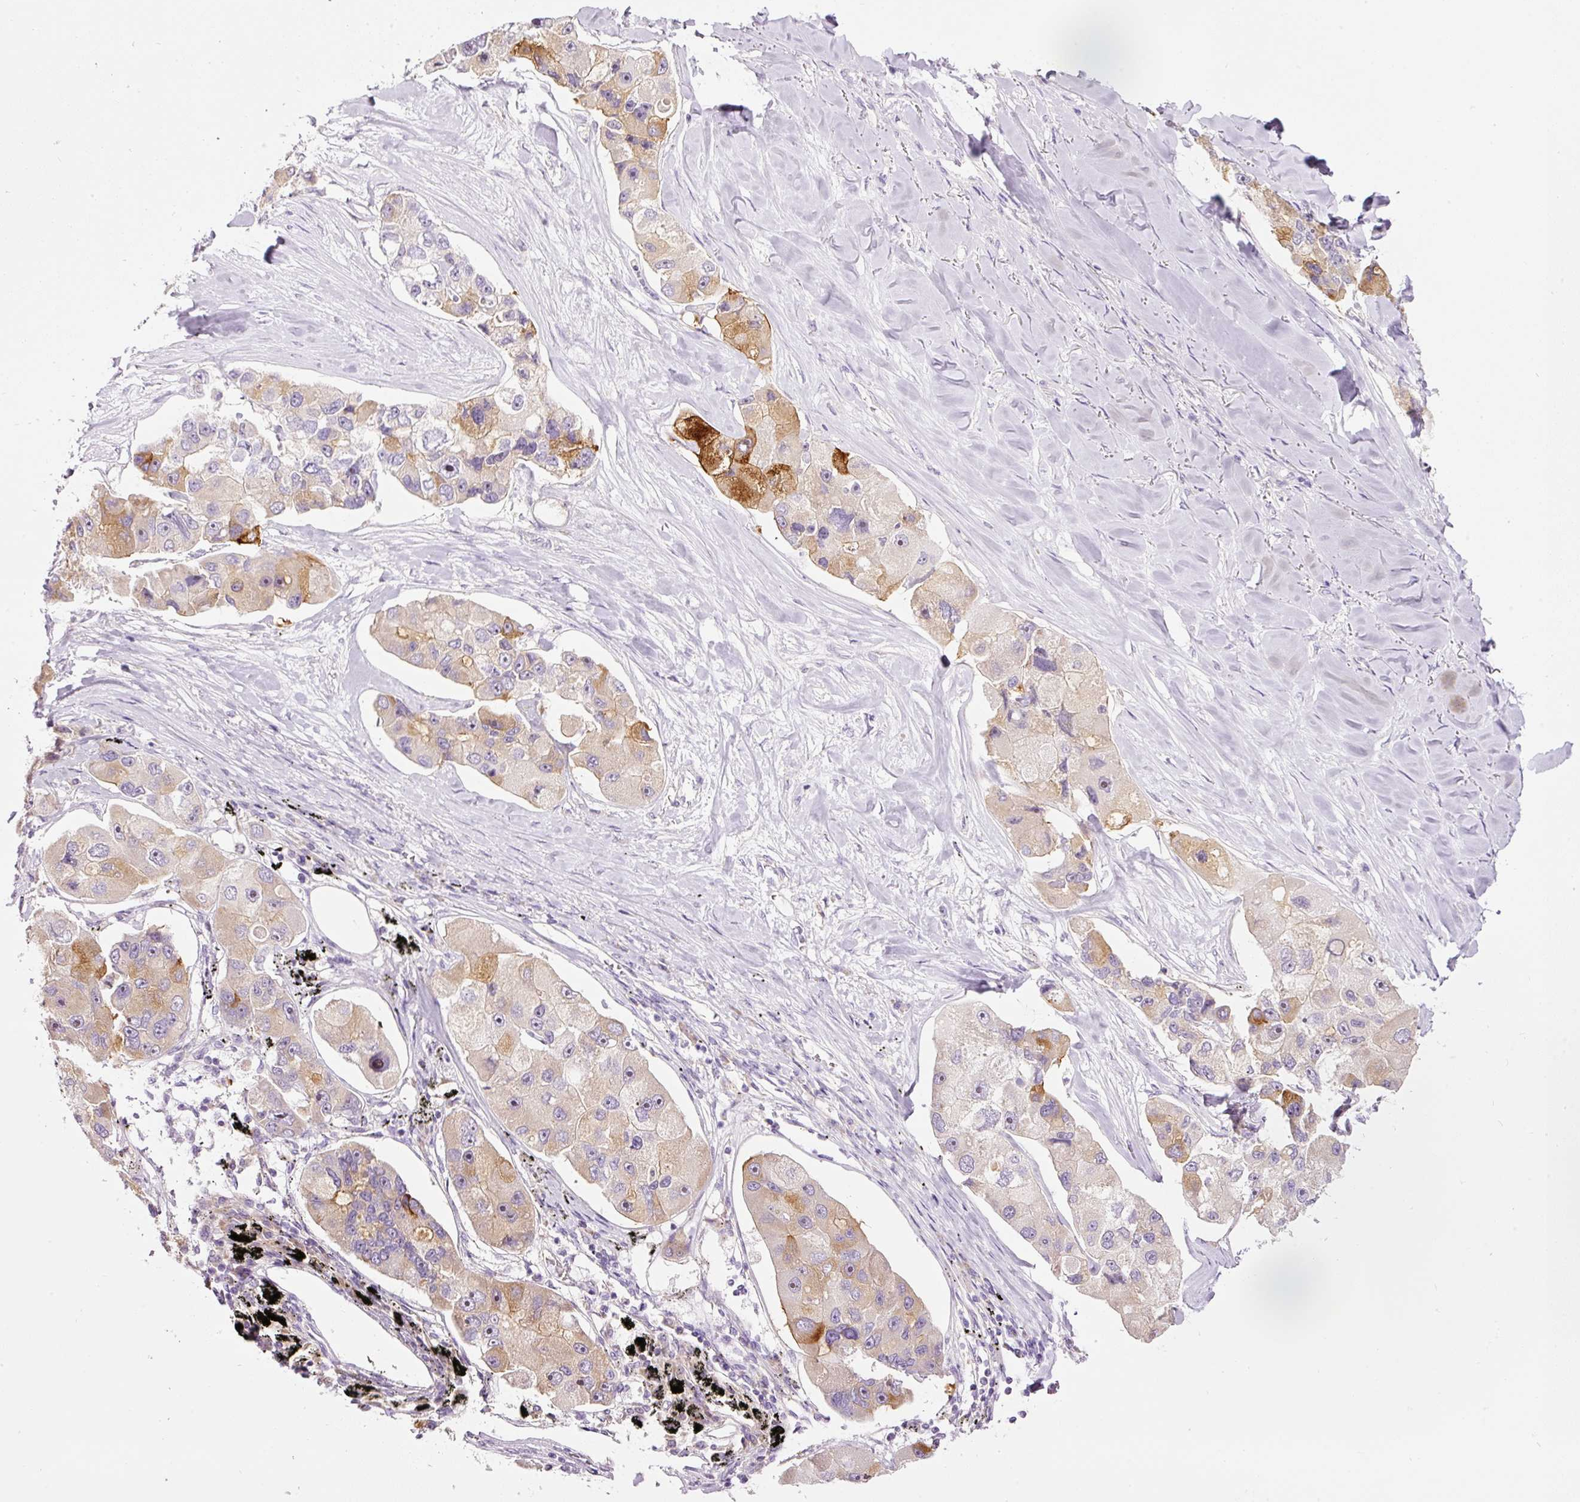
{"staining": {"intensity": "strong", "quantity": "<25%", "location": "cytoplasmic/membranous"}, "tissue": "lung cancer", "cell_type": "Tumor cells", "image_type": "cancer", "snomed": [{"axis": "morphology", "description": "Adenocarcinoma, NOS"}, {"axis": "topography", "description": "Lung"}], "caption": "Adenocarcinoma (lung) stained with immunohistochemistry exhibits strong cytoplasmic/membranous staining in approximately <25% of tumor cells.", "gene": "RSPO2", "patient": {"sex": "female", "age": 54}}